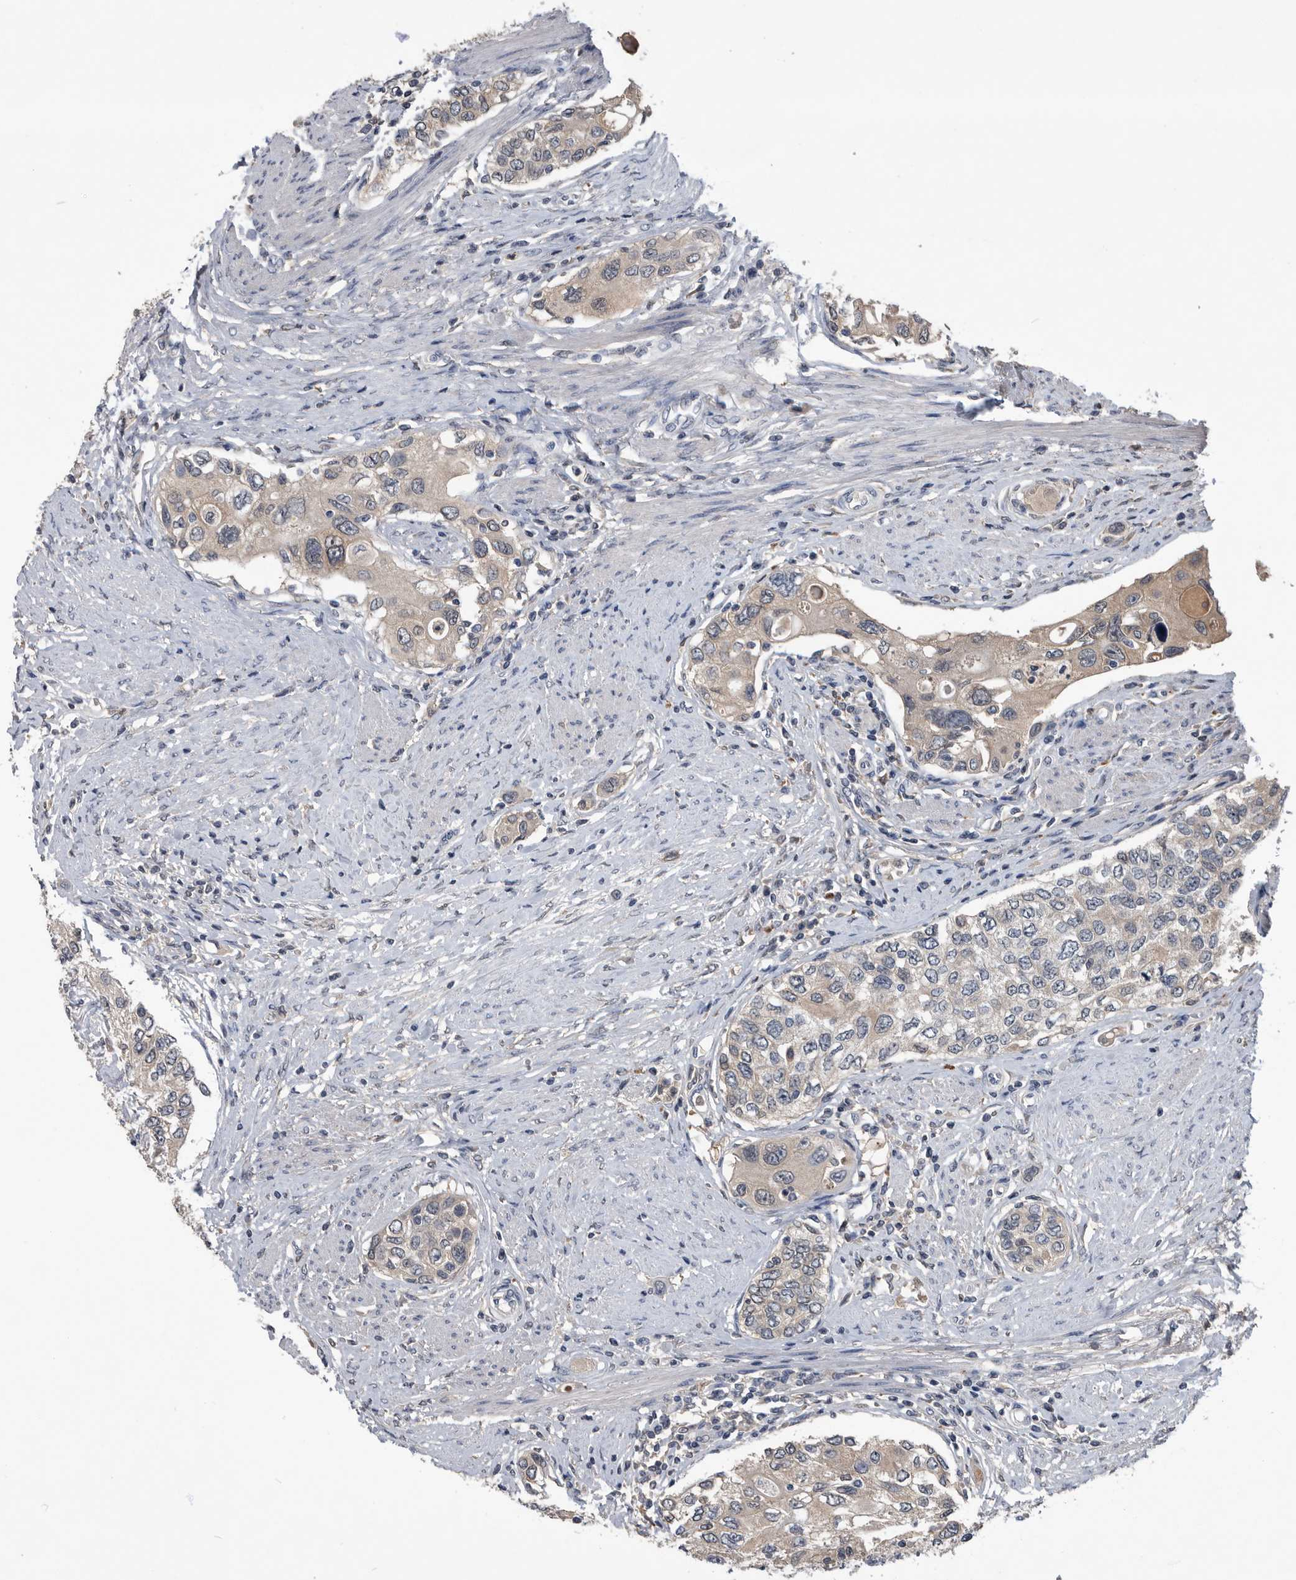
{"staining": {"intensity": "weak", "quantity": "<25%", "location": "cytoplasmic/membranous"}, "tissue": "urothelial cancer", "cell_type": "Tumor cells", "image_type": "cancer", "snomed": [{"axis": "morphology", "description": "Urothelial carcinoma, High grade"}, {"axis": "topography", "description": "Urinary bladder"}], "caption": "IHC of urothelial cancer displays no staining in tumor cells.", "gene": "PDXK", "patient": {"sex": "female", "age": 56}}